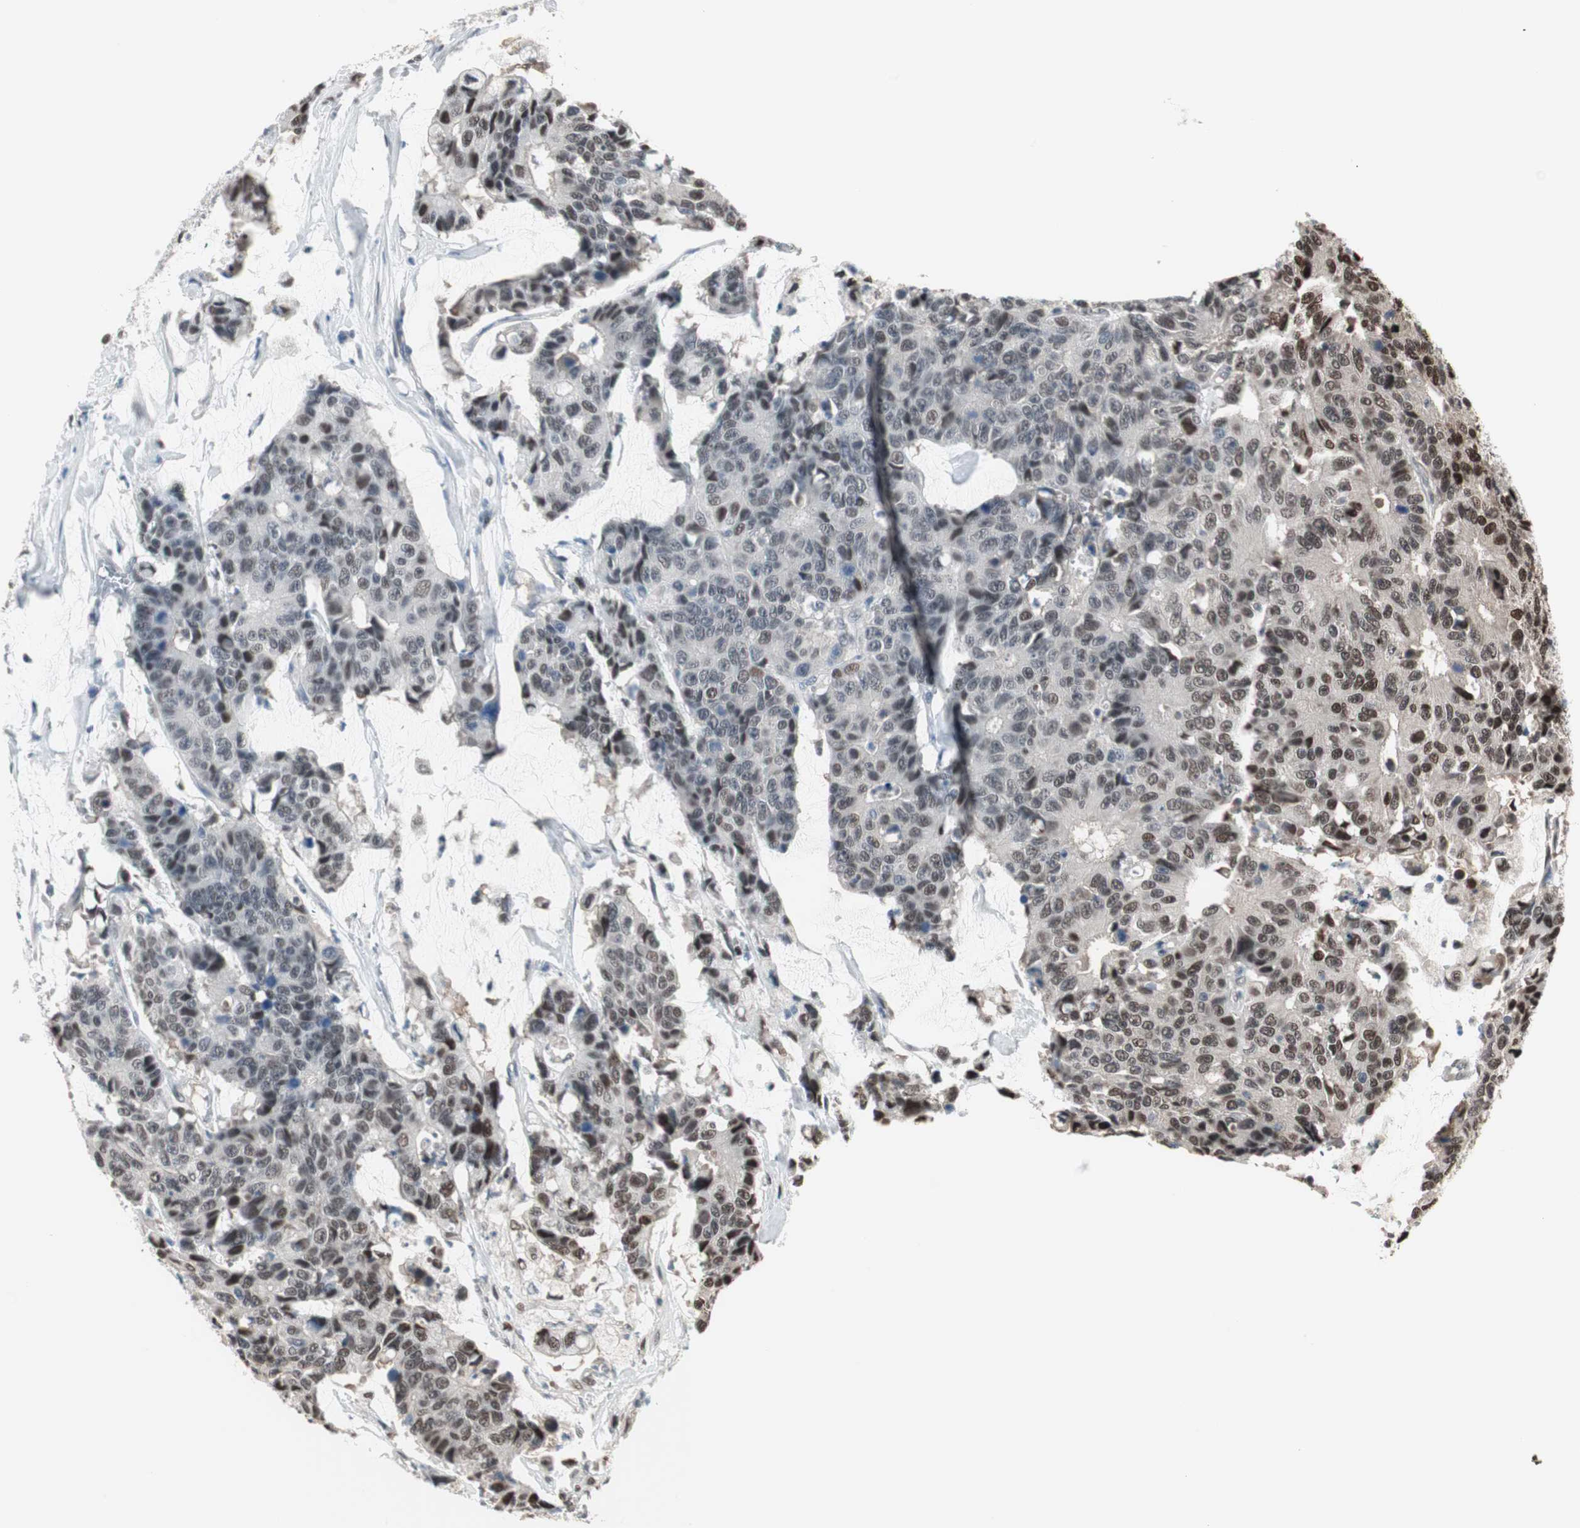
{"staining": {"intensity": "moderate", "quantity": "25%-75%", "location": "nuclear"}, "tissue": "colorectal cancer", "cell_type": "Tumor cells", "image_type": "cancer", "snomed": [{"axis": "morphology", "description": "Adenocarcinoma, NOS"}, {"axis": "topography", "description": "Colon"}], "caption": "This micrograph shows immunohistochemistry (IHC) staining of human colorectal cancer (adenocarcinoma), with medium moderate nuclear expression in about 25%-75% of tumor cells.", "gene": "LONP2", "patient": {"sex": "female", "age": 86}}